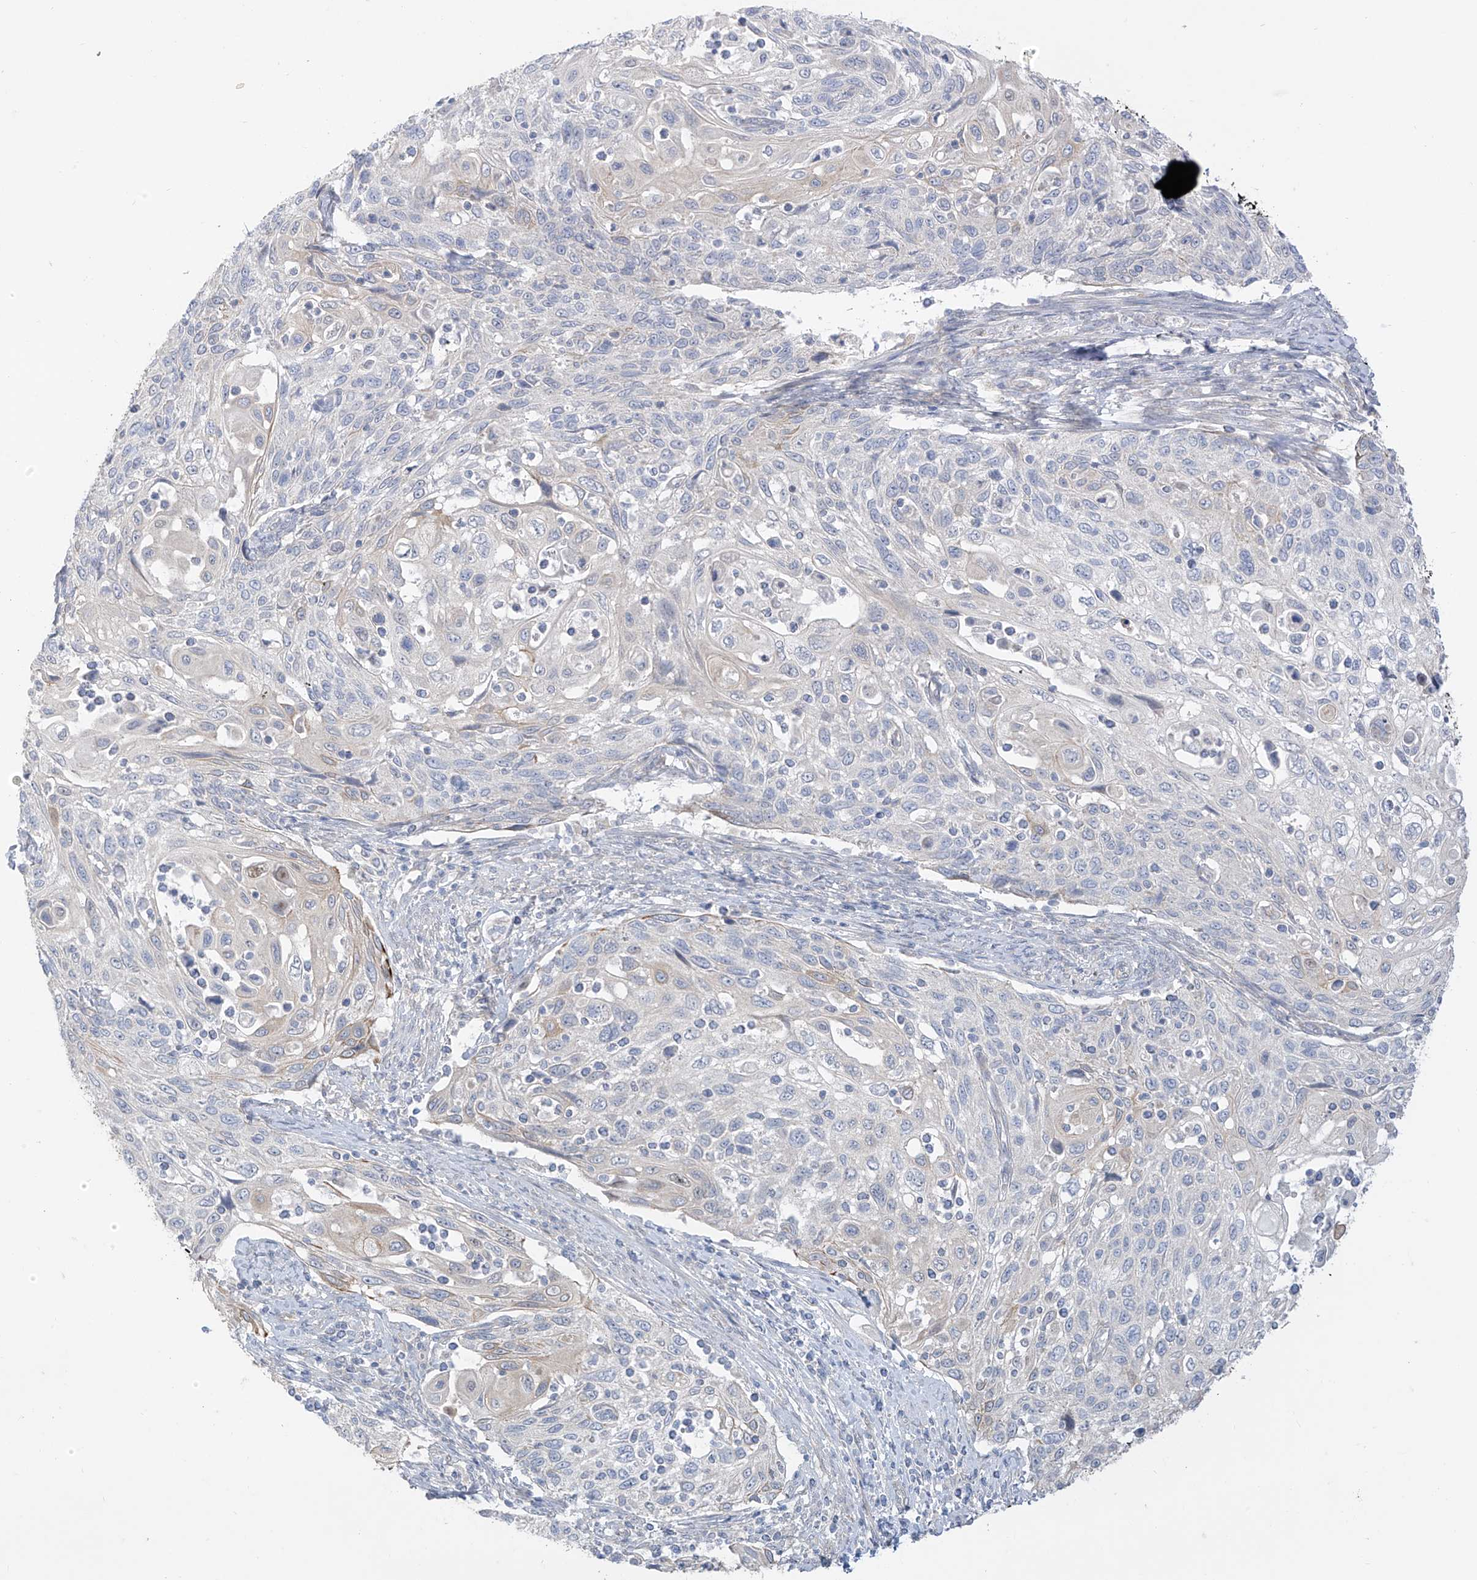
{"staining": {"intensity": "moderate", "quantity": "<25%", "location": "cytoplasmic/membranous"}, "tissue": "cervical cancer", "cell_type": "Tumor cells", "image_type": "cancer", "snomed": [{"axis": "morphology", "description": "Squamous cell carcinoma, NOS"}, {"axis": "topography", "description": "Cervix"}], "caption": "Squamous cell carcinoma (cervical) stained with DAB (3,3'-diaminobenzidine) immunohistochemistry (IHC) shows low levels of moderate cytoplasmic/membranous staining in approximately <25% of tumor cells.", "gene": "EIPR1", "patient": {"sex": "female", "age": 70}}